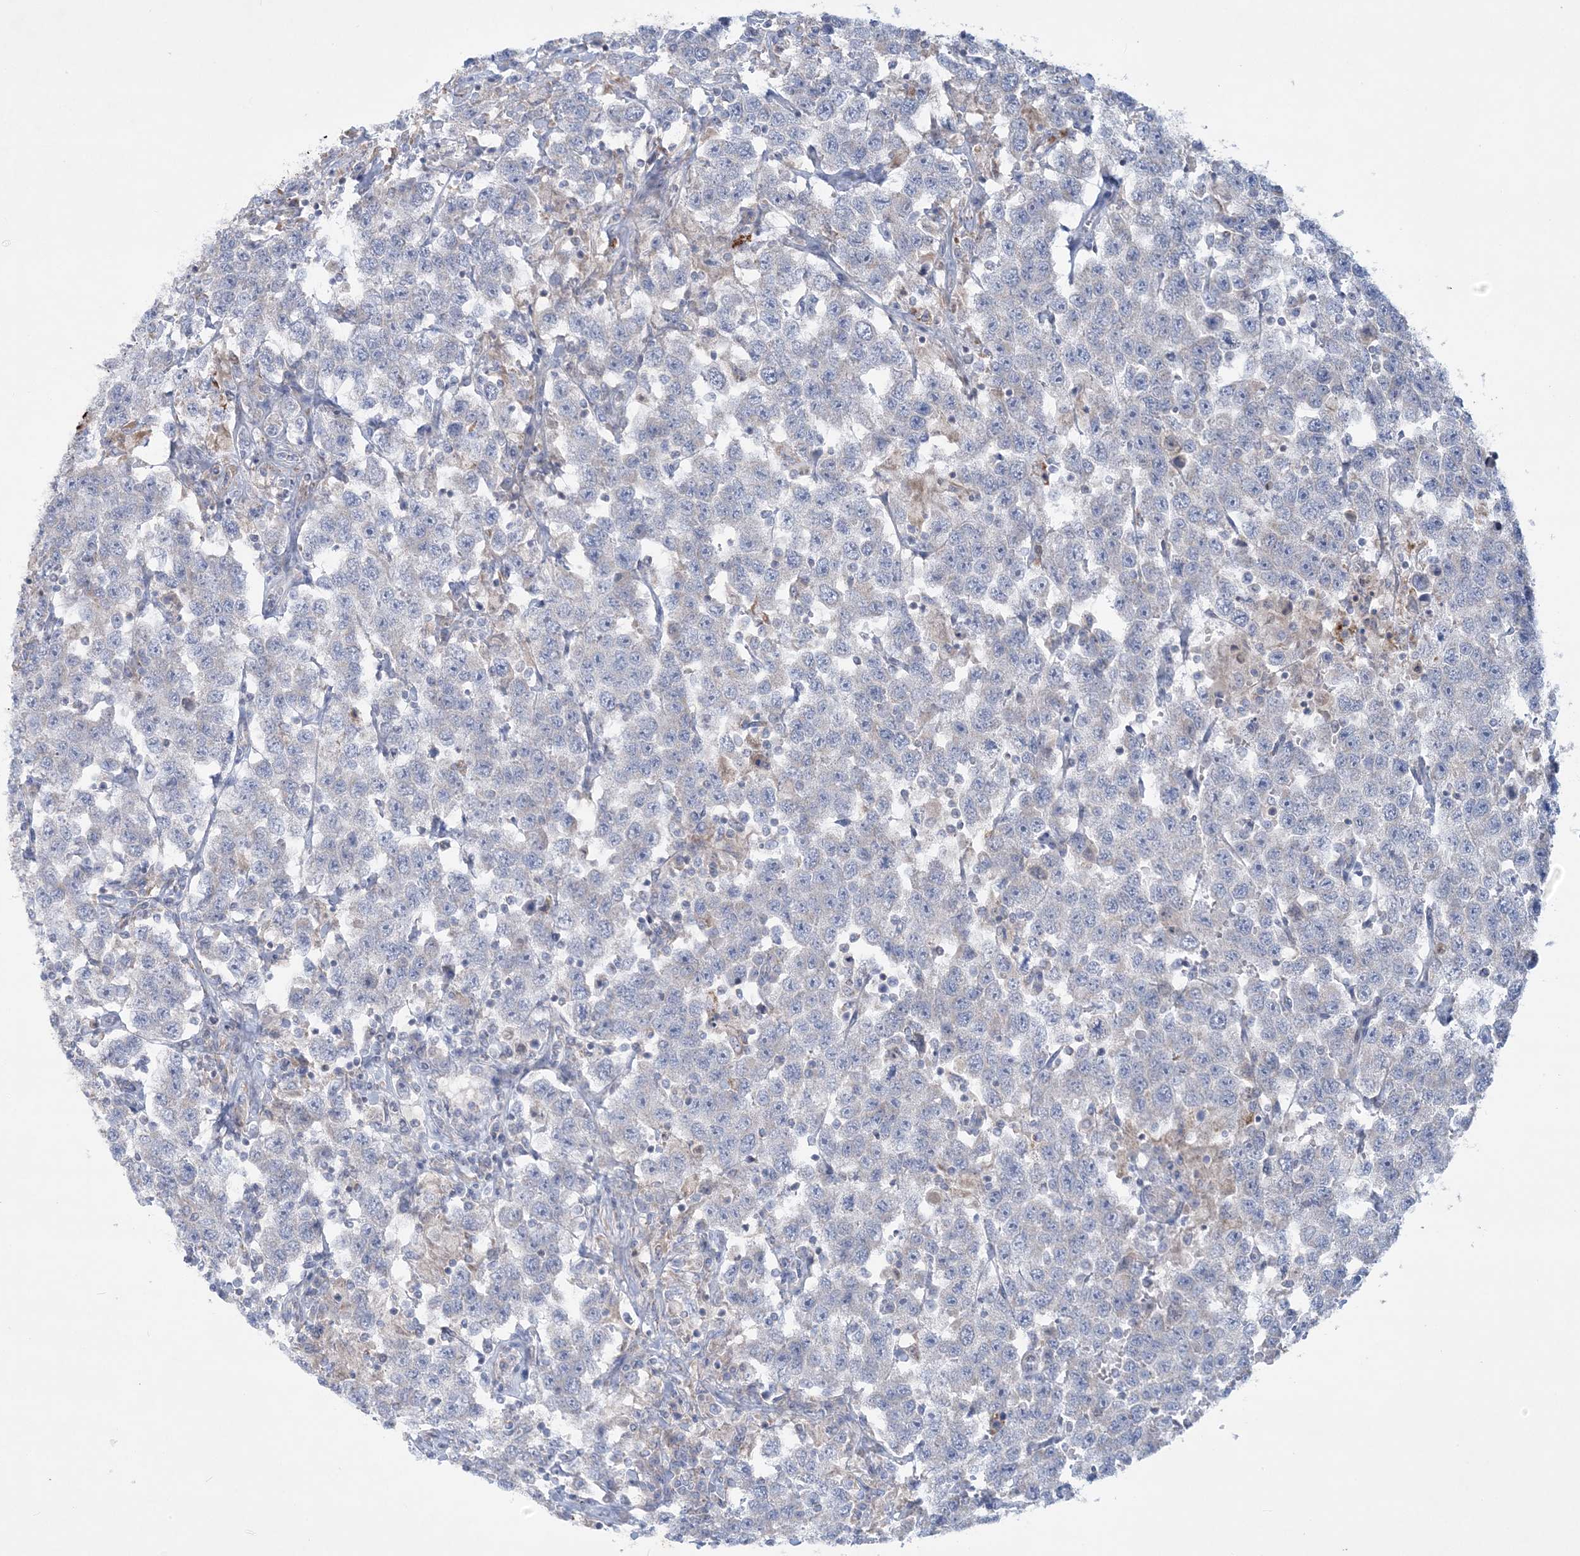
{"staining": {"intensity": "negative", "quantity": "none", "location": "none"}, "tissue": "testis cancer", "cell_type": "Tumor cells", "image_type": "cancer", "snomed": [{"axis": "morphology", "description": "Seminoma, NOS"}, {"axis": "topography", "description": "Testis"}], "caption": "An IHC micrograph of testis cancer (seminoma) is shown. There is no staining in tumor cells of testis cancer (seminoma).", "gene": "TBC1D7", "patient": {"sex": "male", "age": 41}}